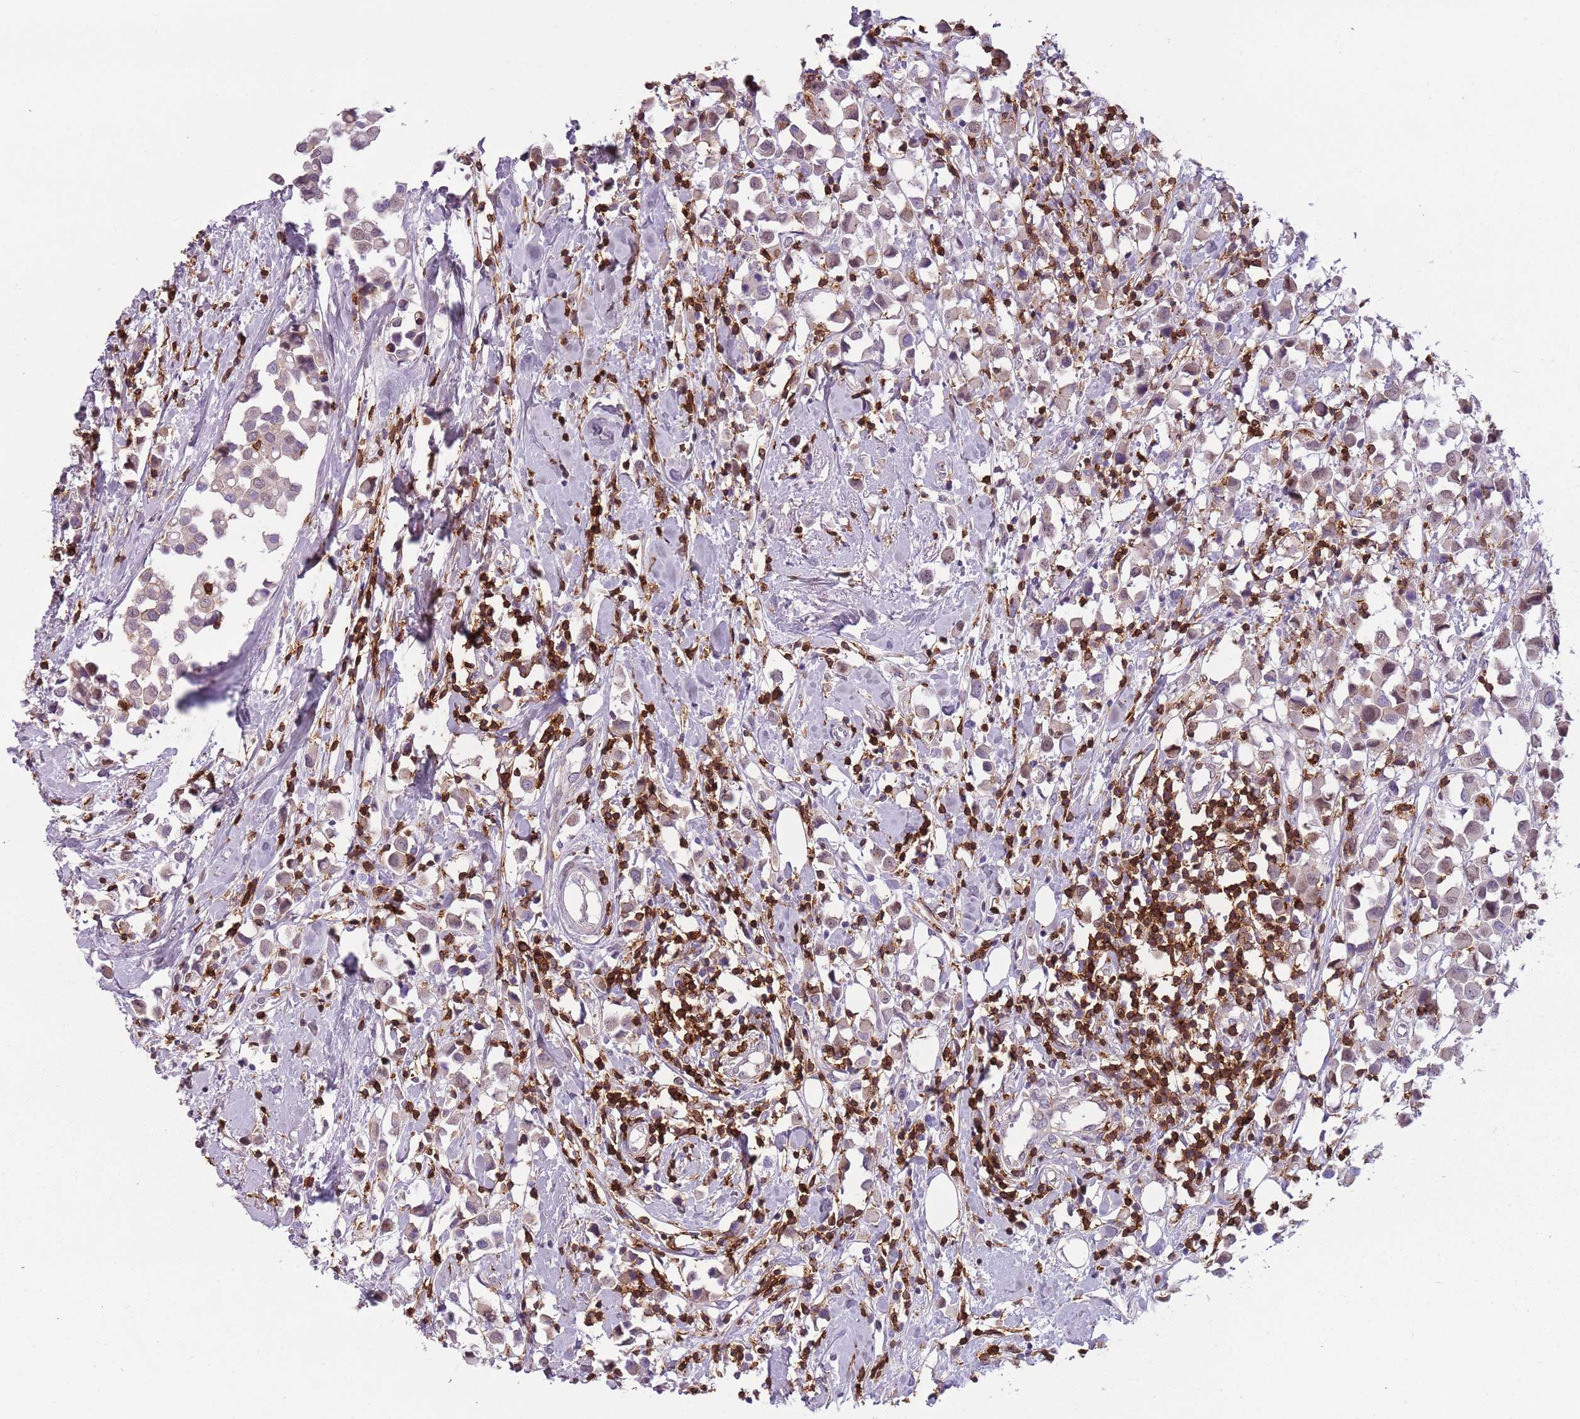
{"staining": {"intensity": "weak", "quantity": "25%-75%", "location": "cytoplasmic/membranous"}, "tissue": "breast cancer", "cell_type": "Tumor cells", "image_type": "cancer", "snomed": [{"axis": "morphology", "description": "Duct carcinoma"}, {"axis": "topography", "description": "Breast"}], "caption": "High-magnification brightfield microscopy of breast cancer stained with DAB (3,3'-diaminobenzidine) (brown) and counterstained with hematoxylin (blue). tumor cells exhibit weak cytoplasmic/membranous positivity is seen in approximately25%-75% of cells.", "gene": "ZNF583", "patient": {"sex": "female", "age": 61}}